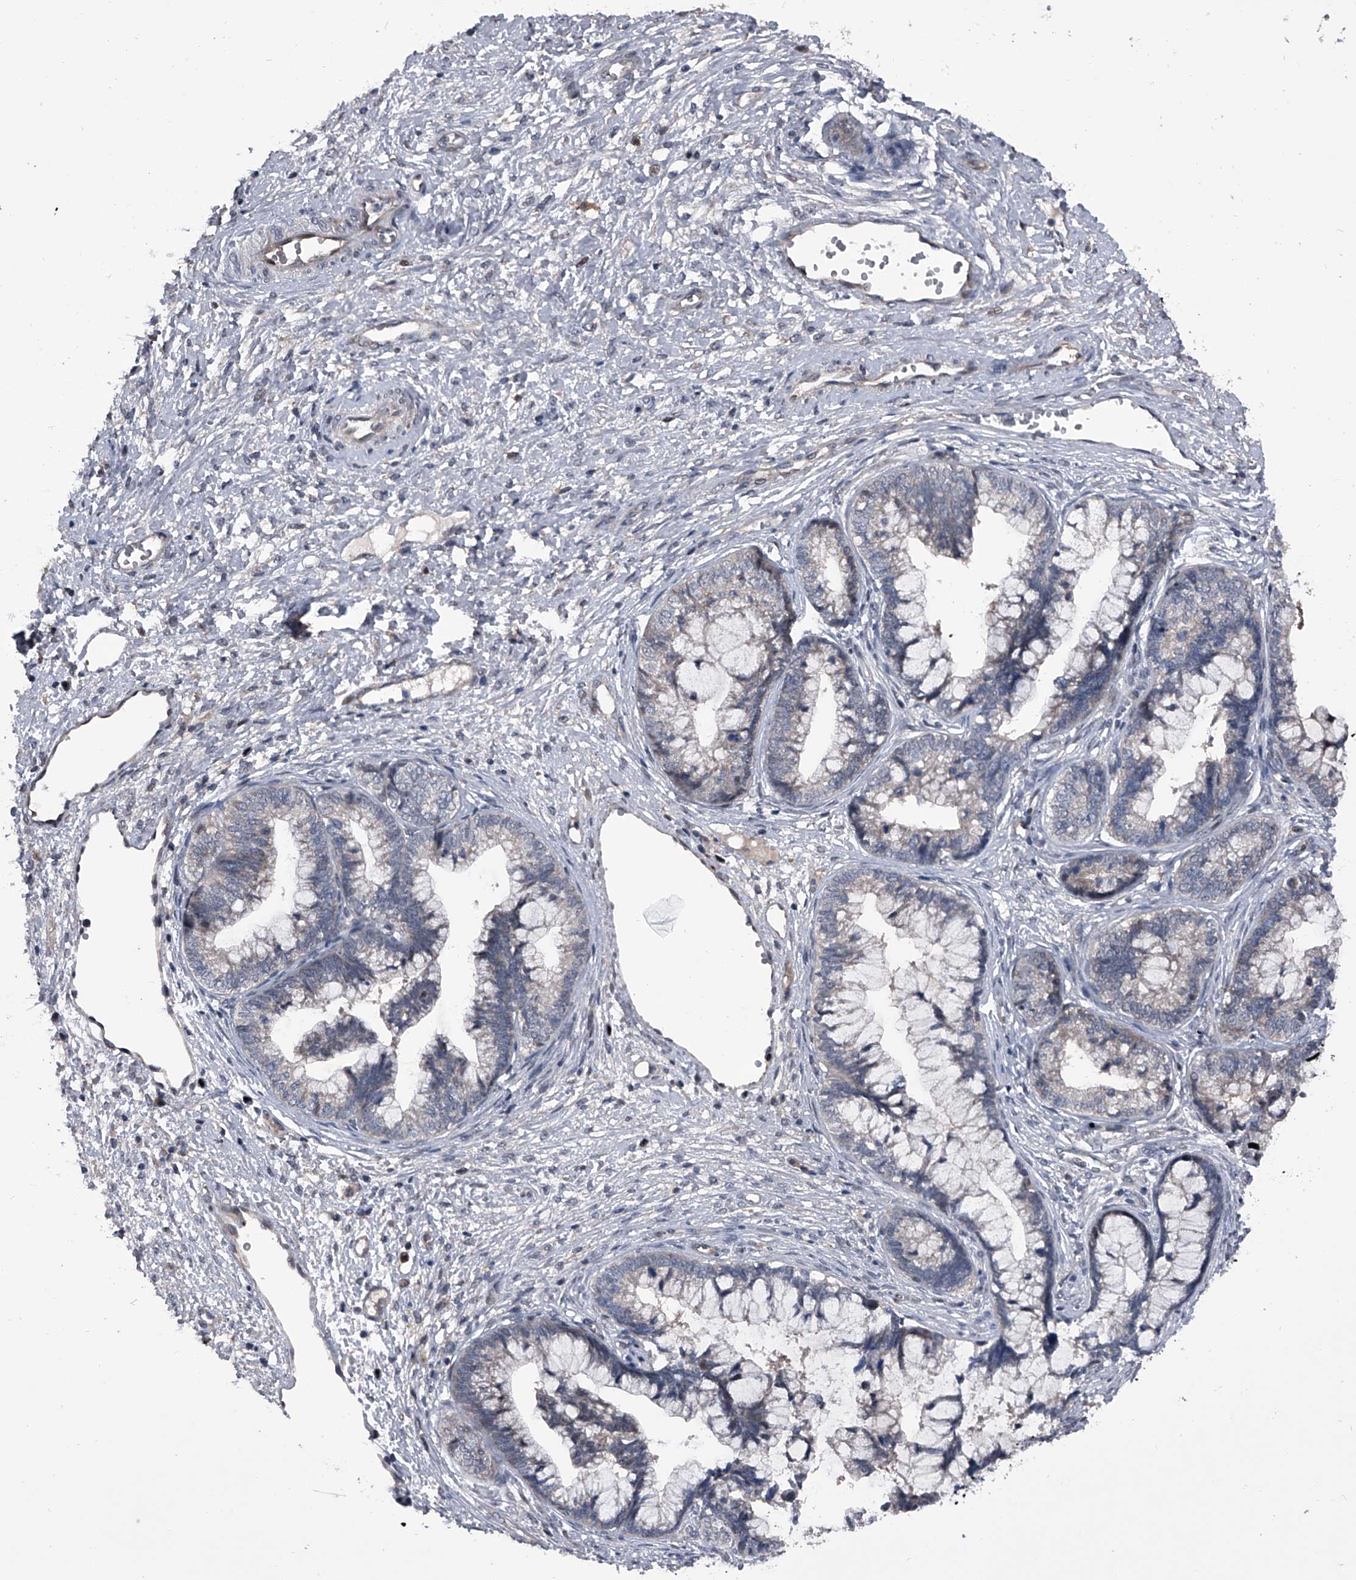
{"staining": {"intensity": "negative", "quantity": "none", "location": "none"}, "tissue": "cervical cancer", "cell_type": "Tumor cells", "image_type": "cancer", "snomed": [{"axis": "morphology", "description": "Adenocarcinoma, NOS"}, {"axis": "topography", "description": "Cervix"}], "caption": "Histopathology image shows no significant protein expression in tumor cells of cervical cancer. (DAB immunohistochemistry (IHC) with hematoxylin counter stain).", "gene": "ELK4", "patient": {"sex": "female", "age": 44}}